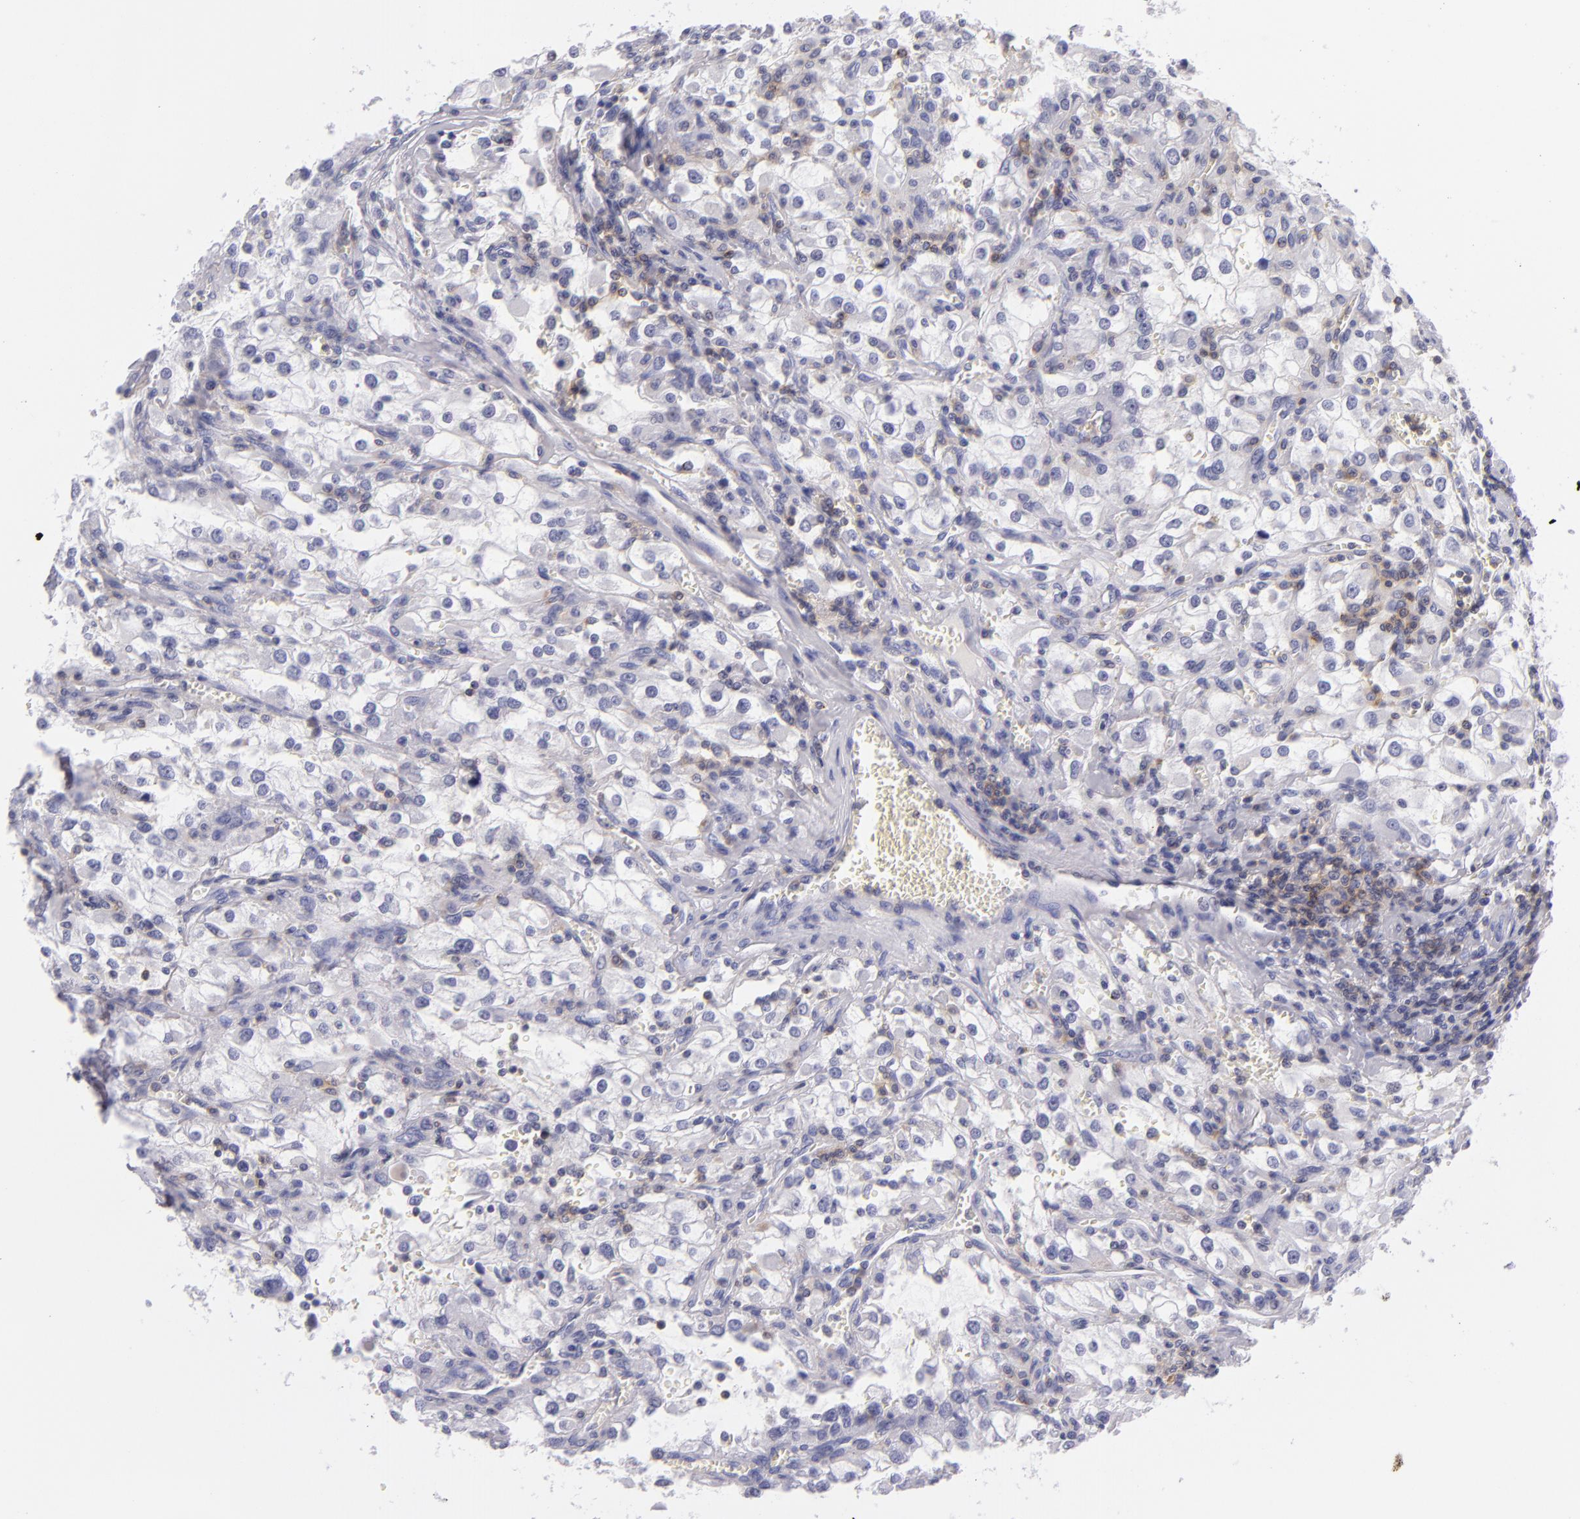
{"staining": {"intensity": "negative", "quantity": "none", "location": "none"}, "tissue": "renal cancer", "cell_type": "Tumor cells", "image_type": "cancer", "snomed": [{"axis": "morphology", "description": "Adenocarcinoma, NOS"}, {"axis": "topography", "description": "Kidney"}], "caption": "High magnification brightfield microscopy of renal adenocarcinoma stained with DAB (brown) and counterstained with hematoxylin (blue): tumor cells show no significant positivity. The staining was performed using DAB to visualize the protein expression in brown, while the nuclei were stained in blue with hematoxylin (Magnification: 20x).", "gene": "CD48", "patient": {"sex": "female", "age": 52}}